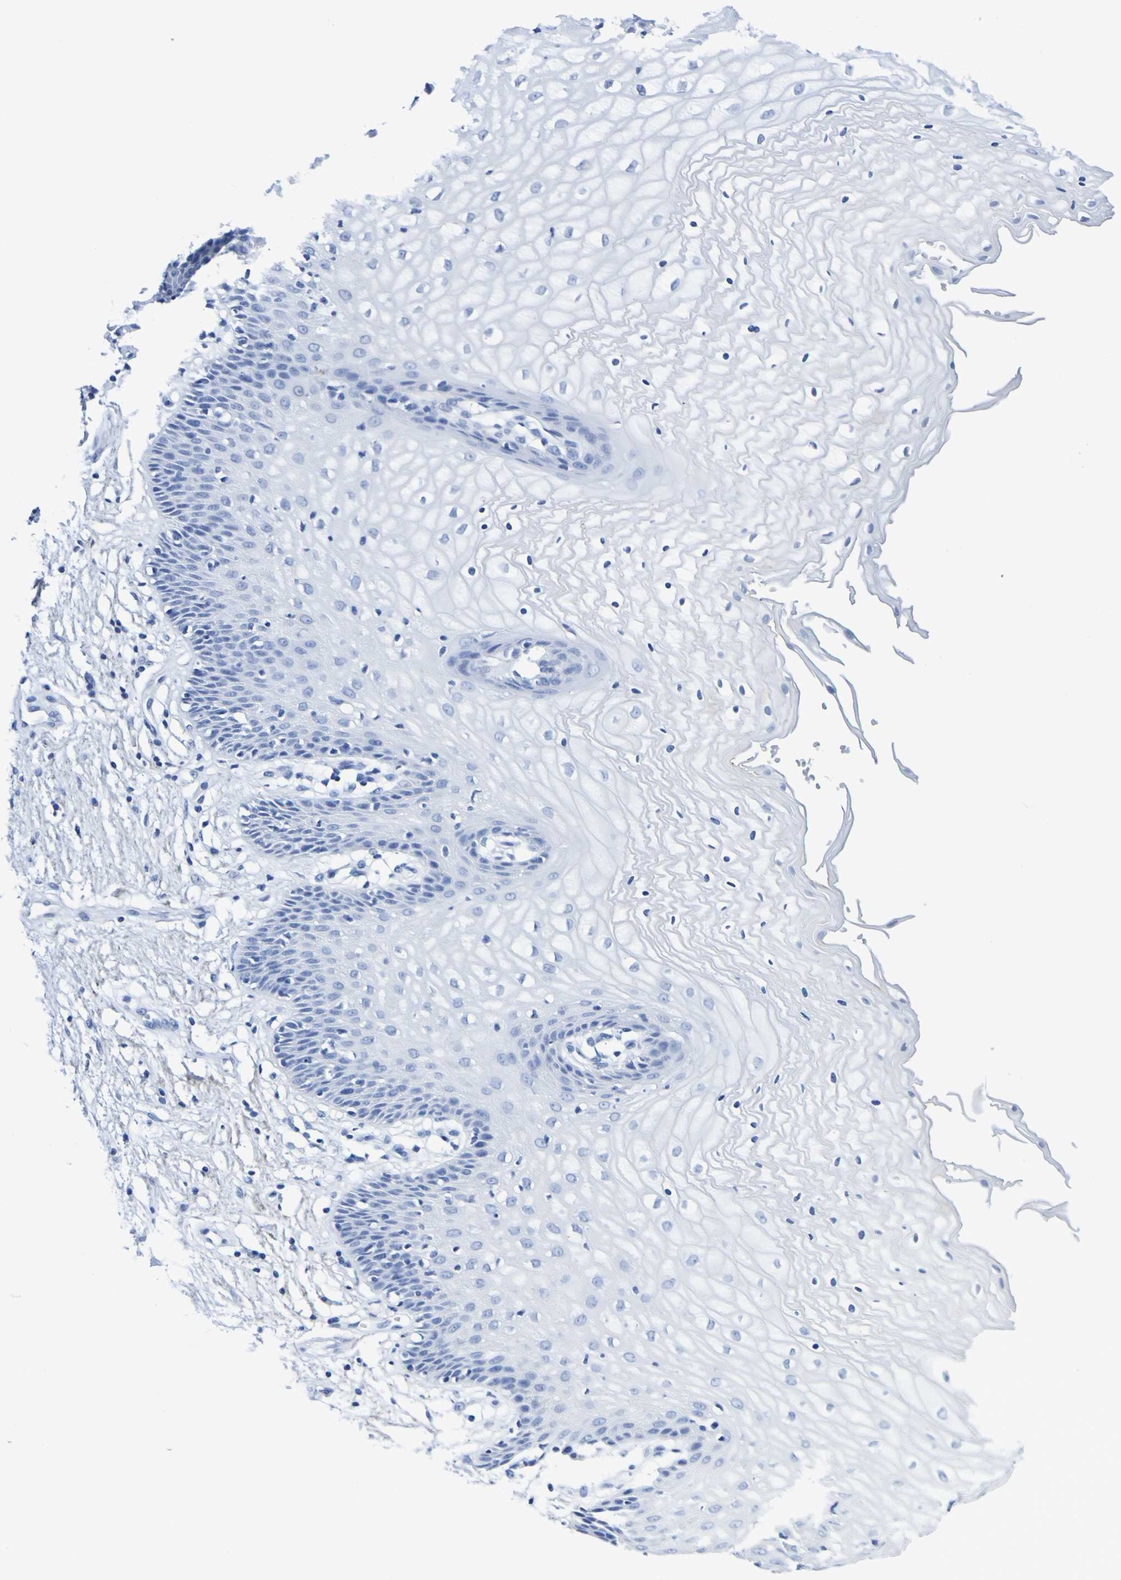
{"staining": {"intensity": "negative", "quantity": "none", "location": "none"}, "tissue": "vagina", "cell_type": "Squamous epithelial cells", "image_type": "normal", "snomed": [{"axis": "morphology", "description": "Normal tissue, NOS"}, {"axis": "topography", "description": "Vagina"}], "caption": "Protein analysis of normal vagina demonstrates no significant expression in squamous epithelial cells.", "gene": "DPEP1", "patient": {"sex": "female", "age": 34}}